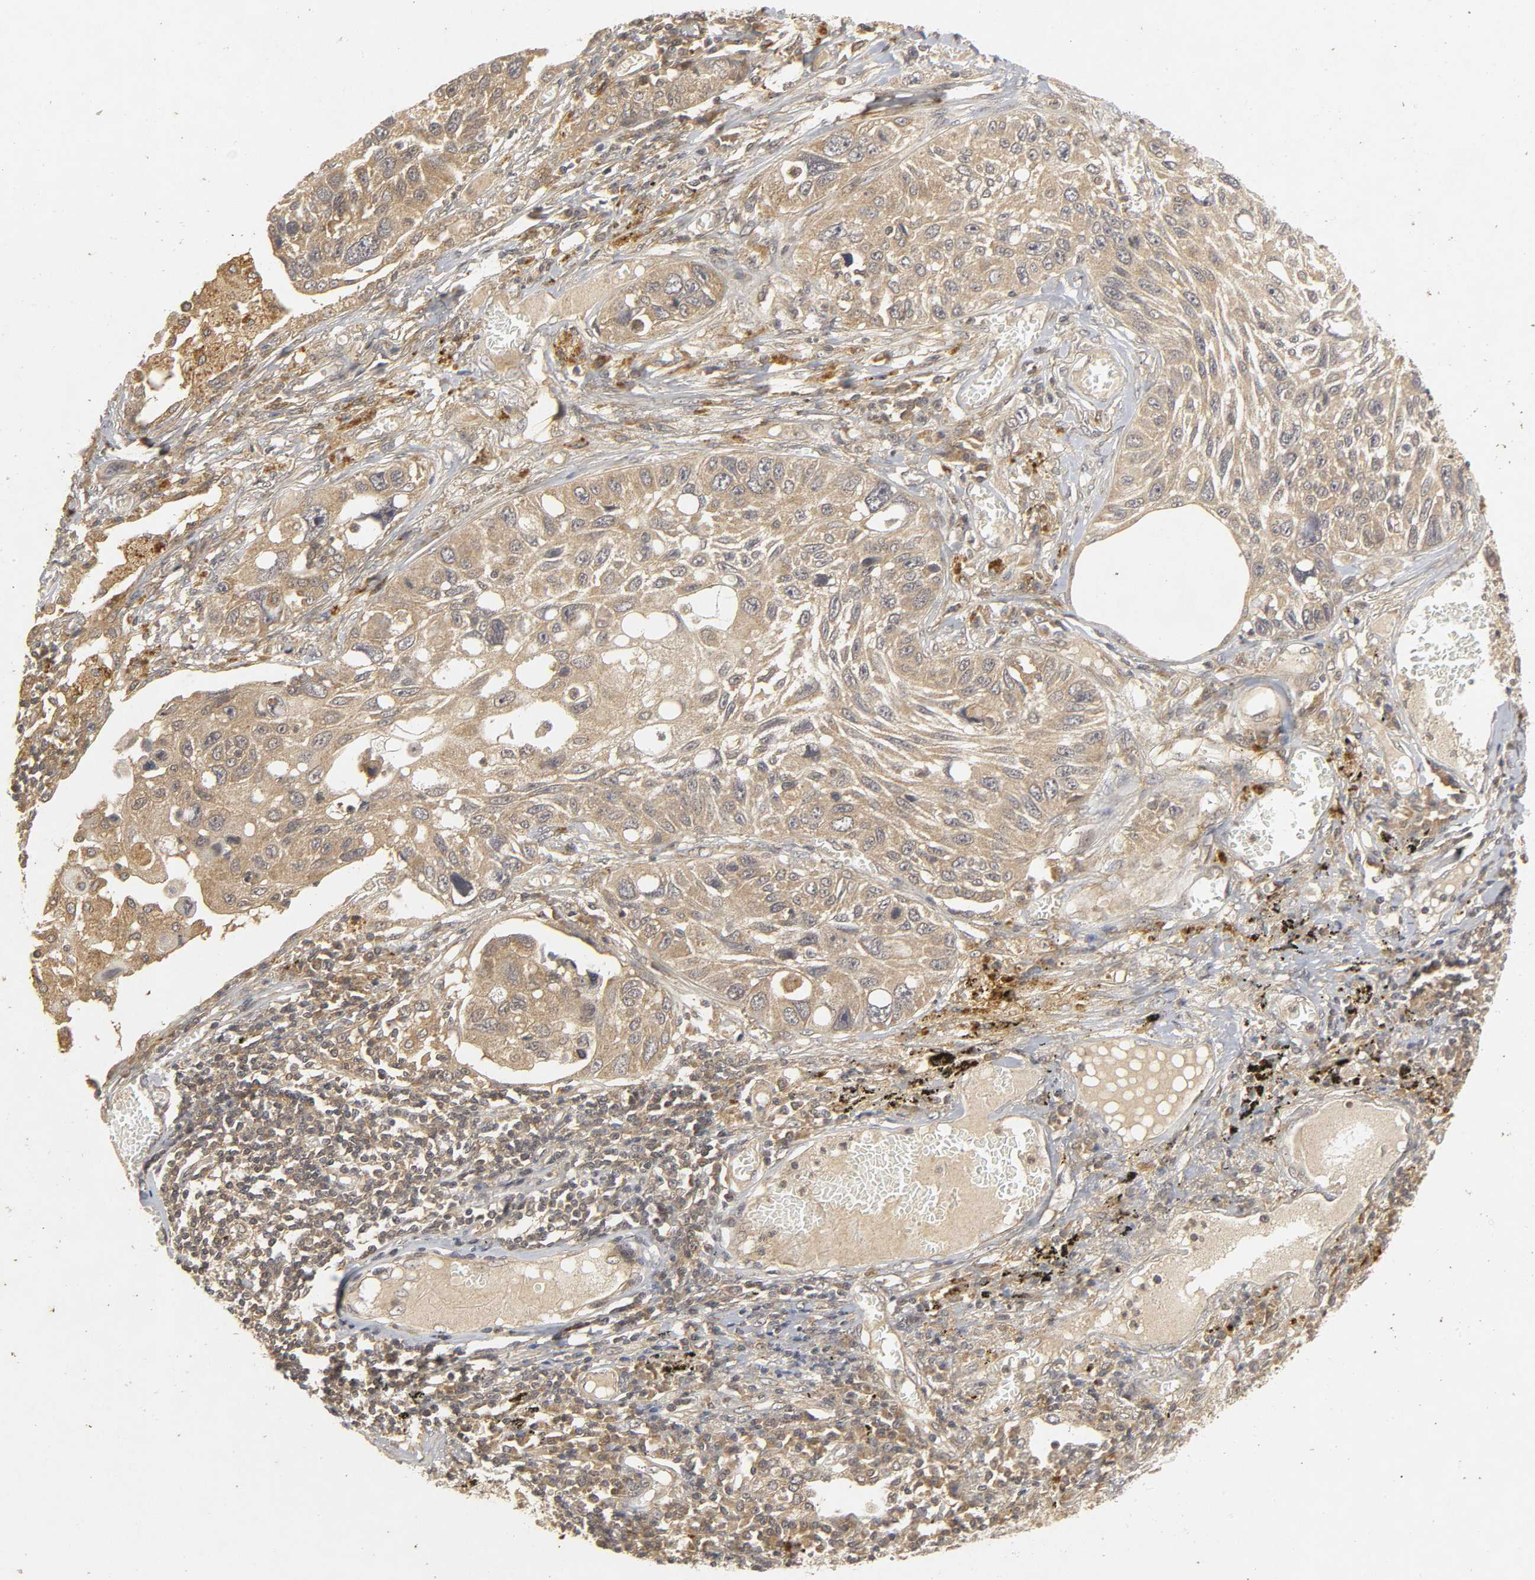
{"staining": {"intensity": "weak", "quantity": "<25%", "location": "cytoplasmic/membranous"}, "tissue": "lung cancer", "cell_type": "Tumor cells", "image_type": "cancer", "snomed": [{"axis": "morphology", "description": "Squamous cell carcinoma, NOS"}, {"axis": "topography", "description": "Lung"}], "caption": "Tumor cells are negative for brown protein staining in squamous cell carcinoma (lung).", "gene": "TRAF6", "patient": {"sex": "male", "age": 71}}